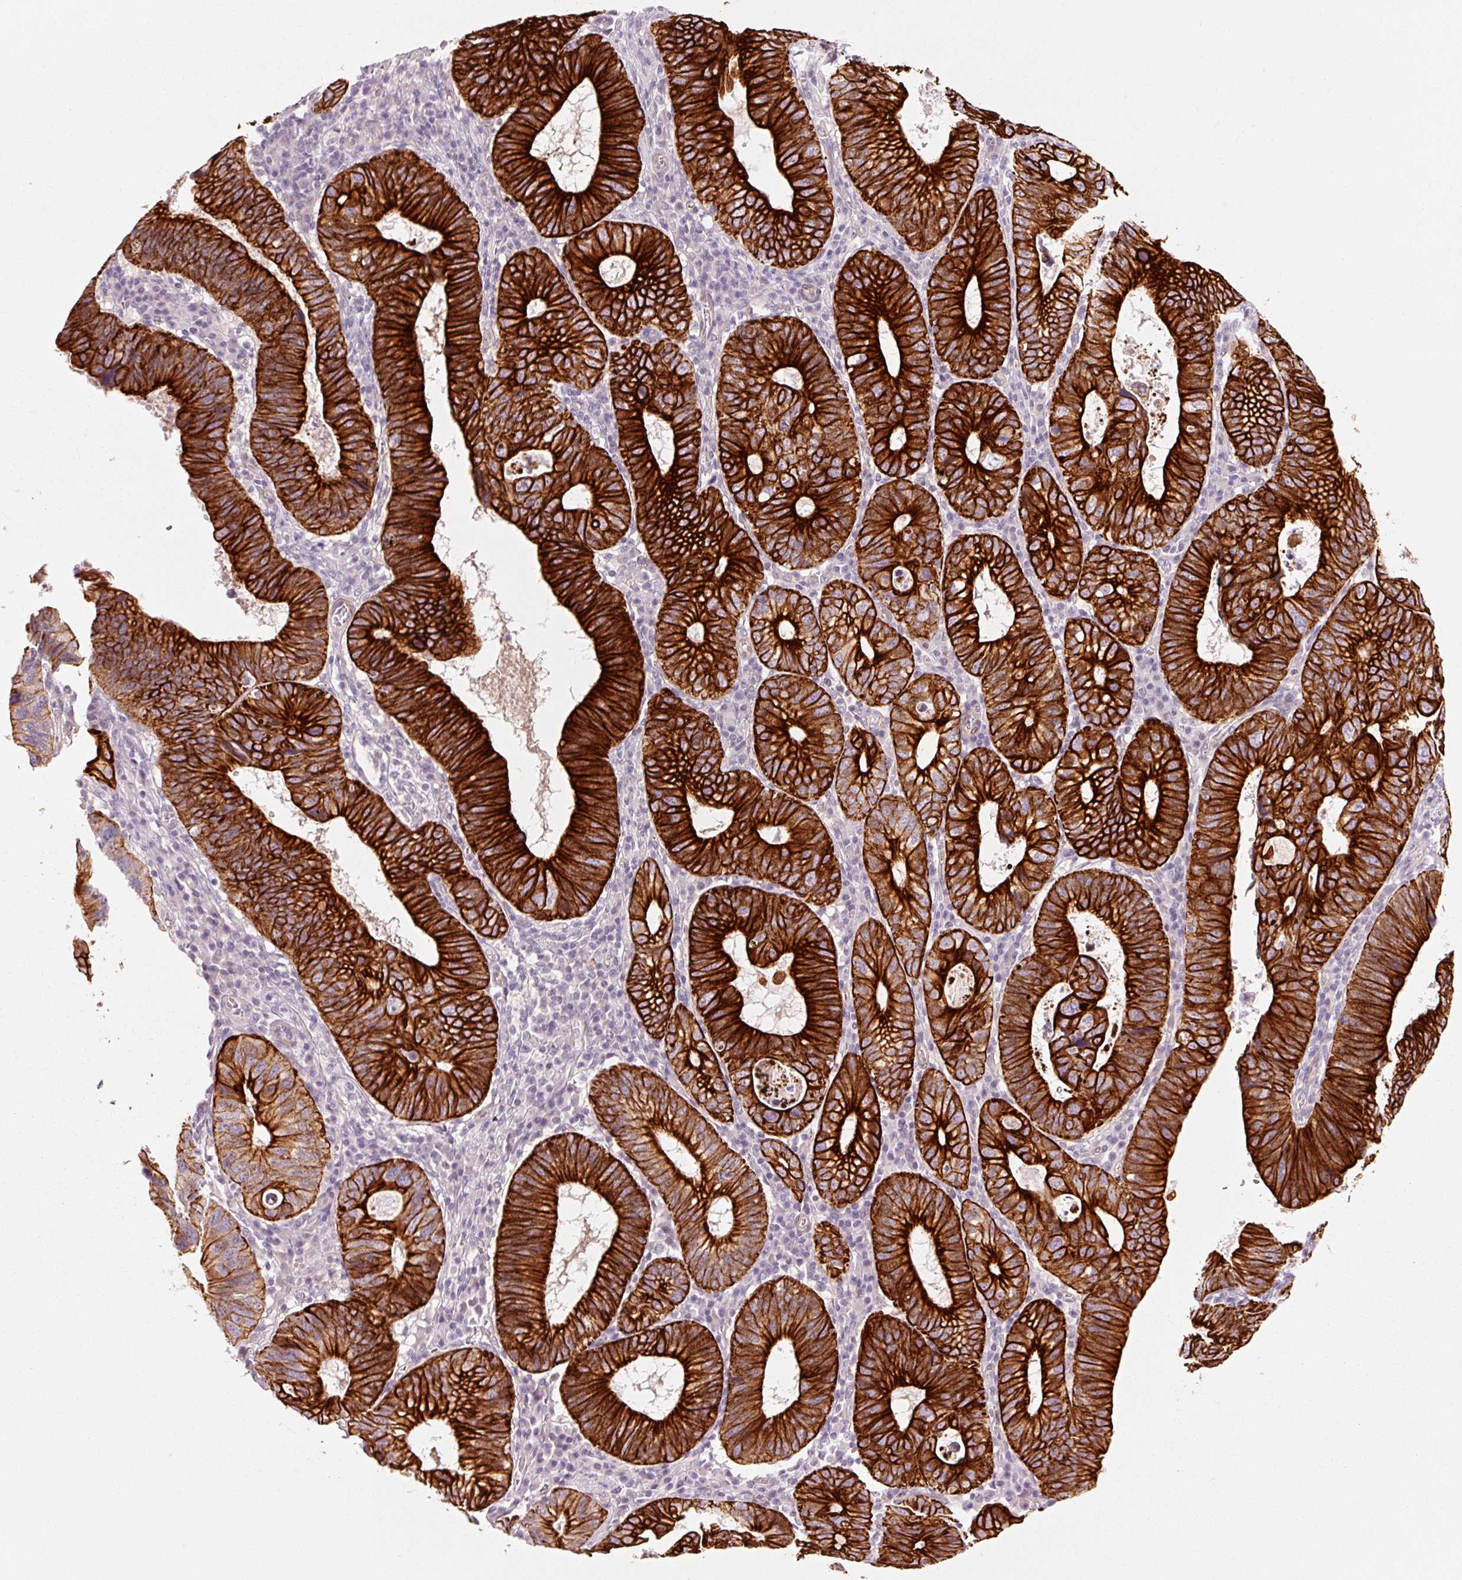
{"staining": {"intensity": "strong", "quantity": ">75%", "location": "cytoplasmic/membranous"}, "tissue": "stomach cancer", "cell_type": "Tumor cells", "image_type": "cancer", "snomed": [{"axis": "morphology", "description": "Adenocarcinoma, NOS"}, {"axis": "topography", "description": "Stomach"}], "caption": "Adenocarcinoma (stomach) stained with DAB (3,3'-diaminobenzidine) immunohistochemistry shows high levels of strong cytoplasmic/membranous positivity in about >75% of tumor cells.", "gene": "TRIM73", "patient": {"sex": "male", "age": 59}}